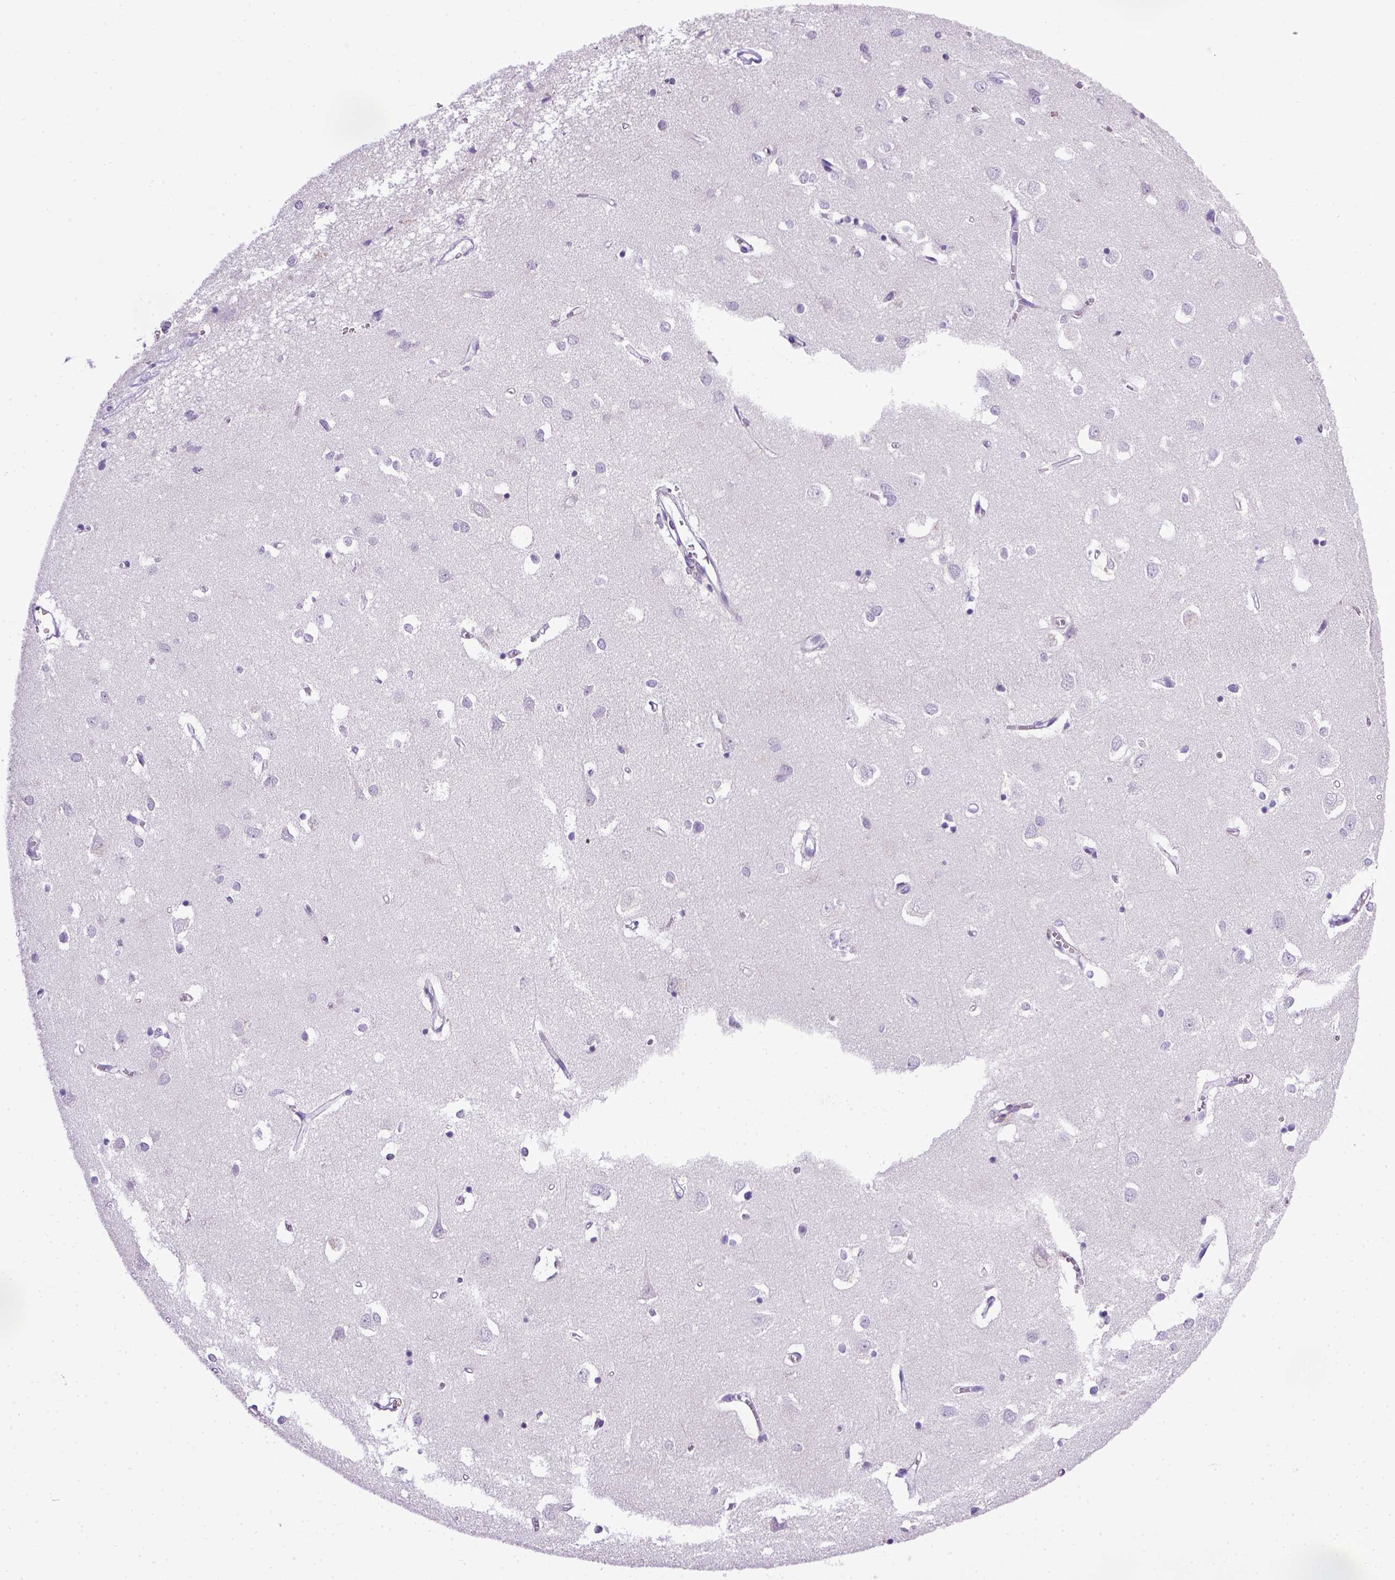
{"staining": {"intensity": "negative", "quantity": "none", "location": "none"}, "tissue": "cerebral cortex", "cell_type": "Endothelial cells", "image_type": "normal", "snomed": [{"axis": "morphology", "description": "Normal tissue, NOS"}, {"axis": "topography", "description": "Cerebral cortex"}], "caption": "This image is of benign cerebral cortex stained with IHC to label a protein in brown with the nuclei are counter-stained blue. There is no positivity in endothelial cells. Brightfield microscopy of immunohistochemistry stained with DAB (brown) and hematoxylin (blue), captured at high magnification.", "gene": "CDH1", "patient": {"sex": "male", "age": 70}}